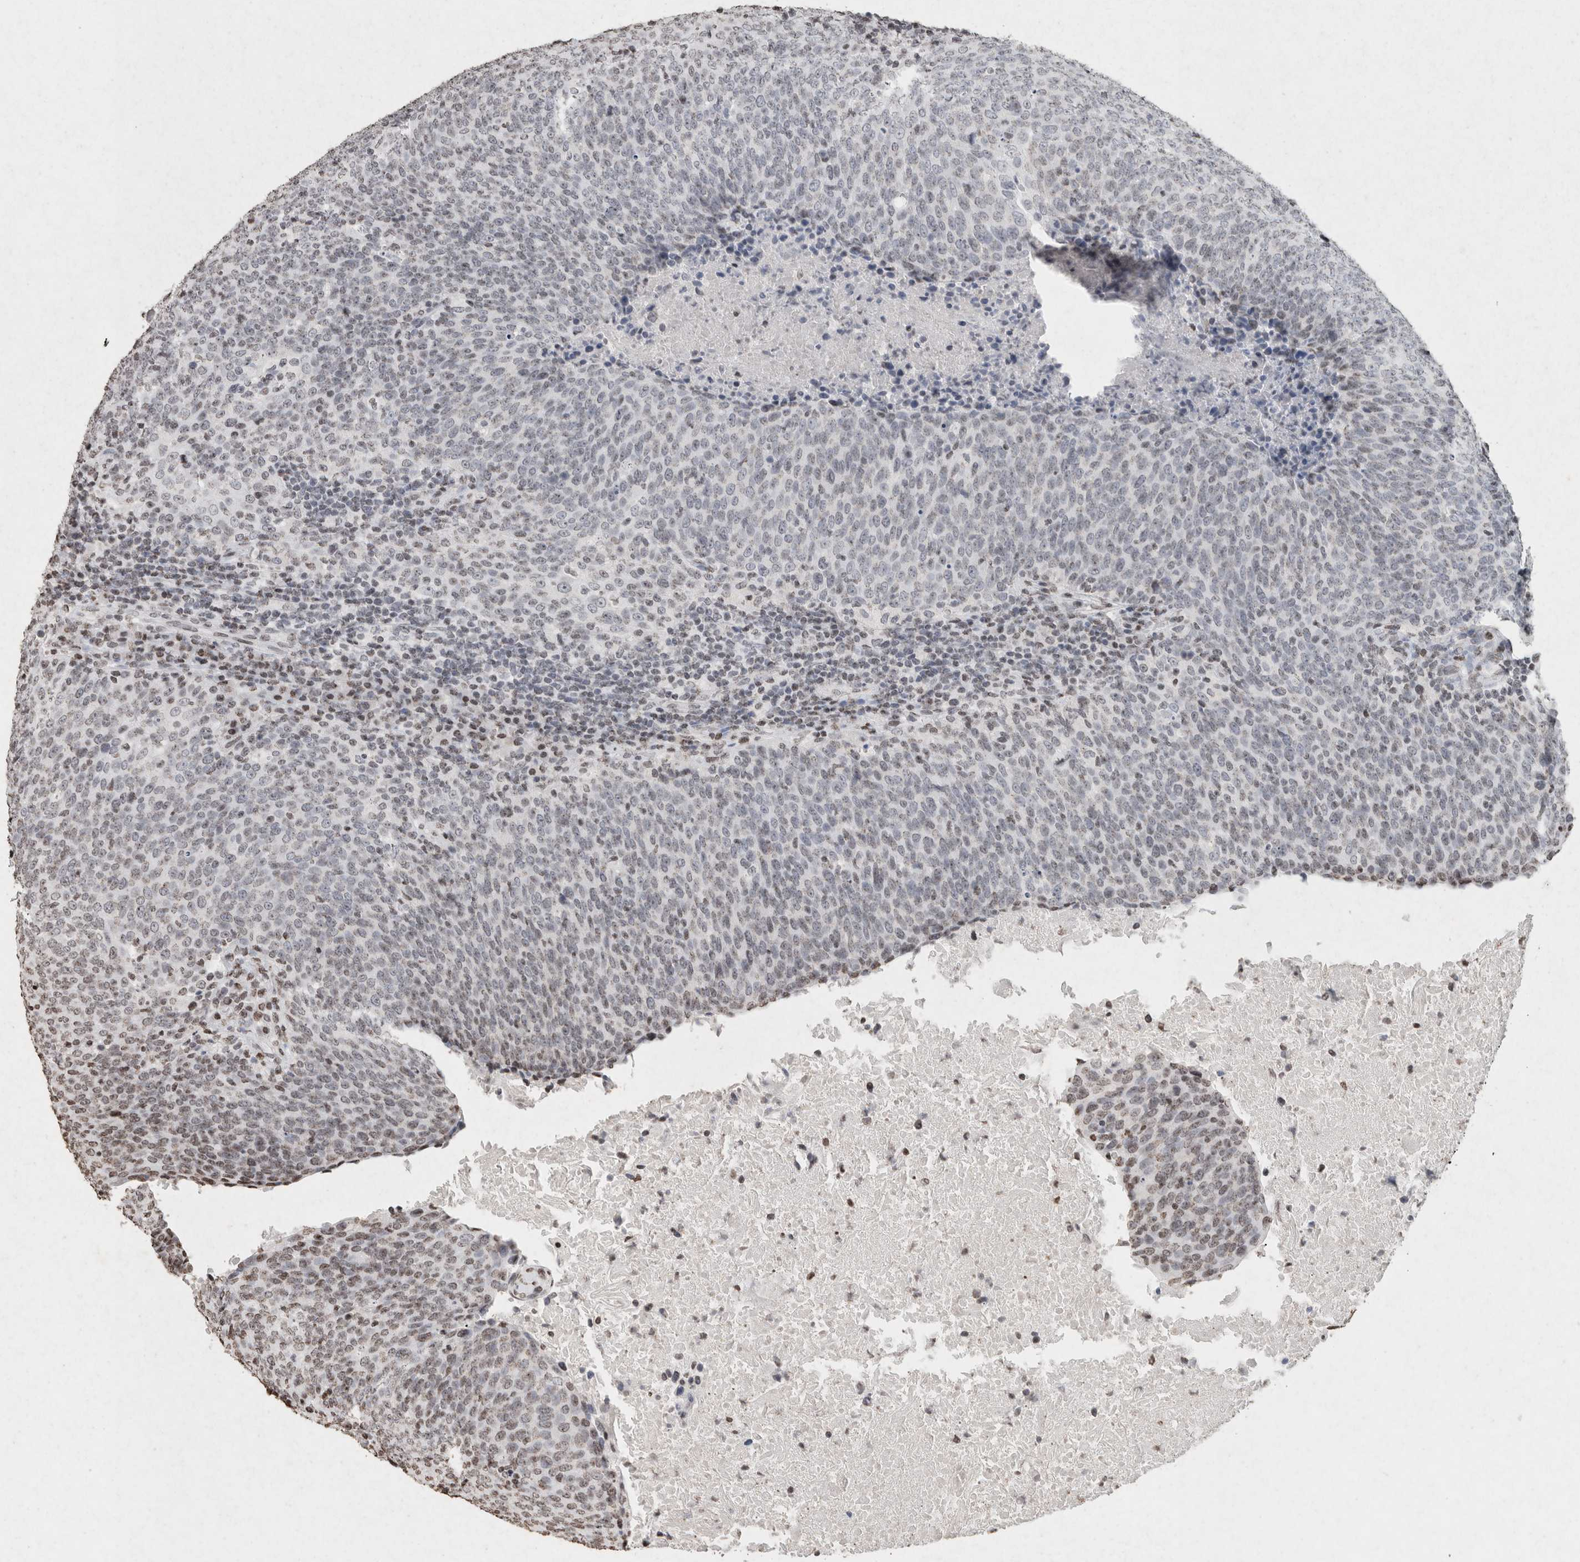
{"staining": {"intensity": "weak", "quantity": "<25%", "location": "nuclear"}, "tissue": "head and neck cancer", "cell_type": "Tumor cells", "image_type": "cancer", "snomed": [{"axis": "morphology", "description": "Squamous cell carcinoma, NOS"}, {"axis": "morphology", "description": "Squamous cell carcinoma, metastatic, NOS"}, {"axis": "topography", "description": "Lymph node"}, {"axis": "topography", "description": "Head-Neck"}], "caption": "DAB immunohistochemical staining of human head and neck cancer shows no significant staining in tumor cells. Brightfield microscopy of IHC stained with DAB (brown) and hematoxylin (blue), captured at high magnification.", "gene": "CNTN1", "patient": {"sex": "male", "age": 62}}